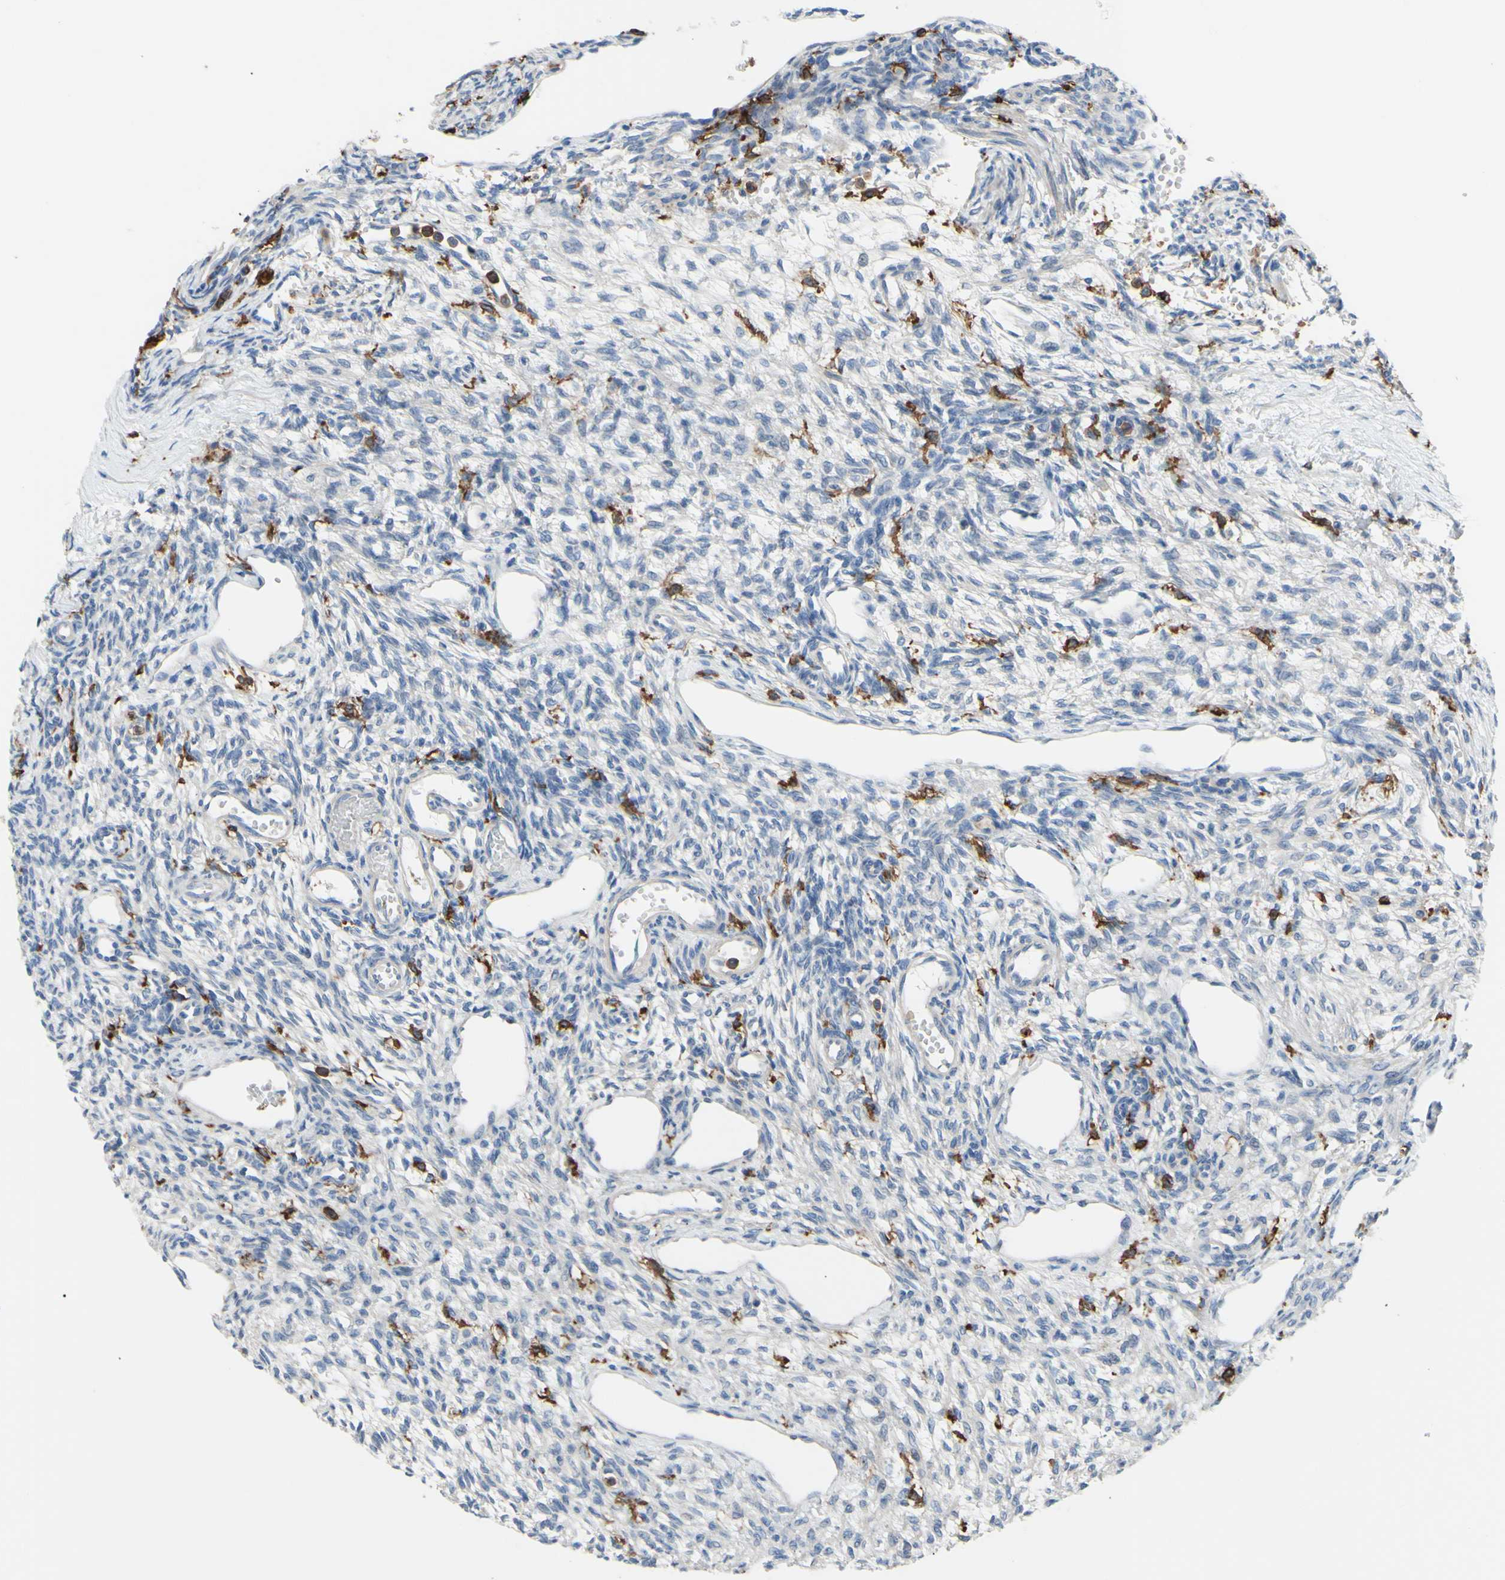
{"staining": {"intensity": "negative", "quantity": "none", "location": "none"}, "tissue": "ovary", "cell_type": "Ovarian stroma cells", "image_type": "normal", "snomed": [{"axis": "morphology", "description": "Normal tissue, NOS"}, {"axis": "topography", "description": "Ovary"}], "caption": "A high-resolution histopathology image shows immunohistochemistry staining of normal ovary, which demonstrates no significant positivity in ovarian stroma cells.", "gene": "FCGR2A", "patient": {"sex": "female", "age": 33}}